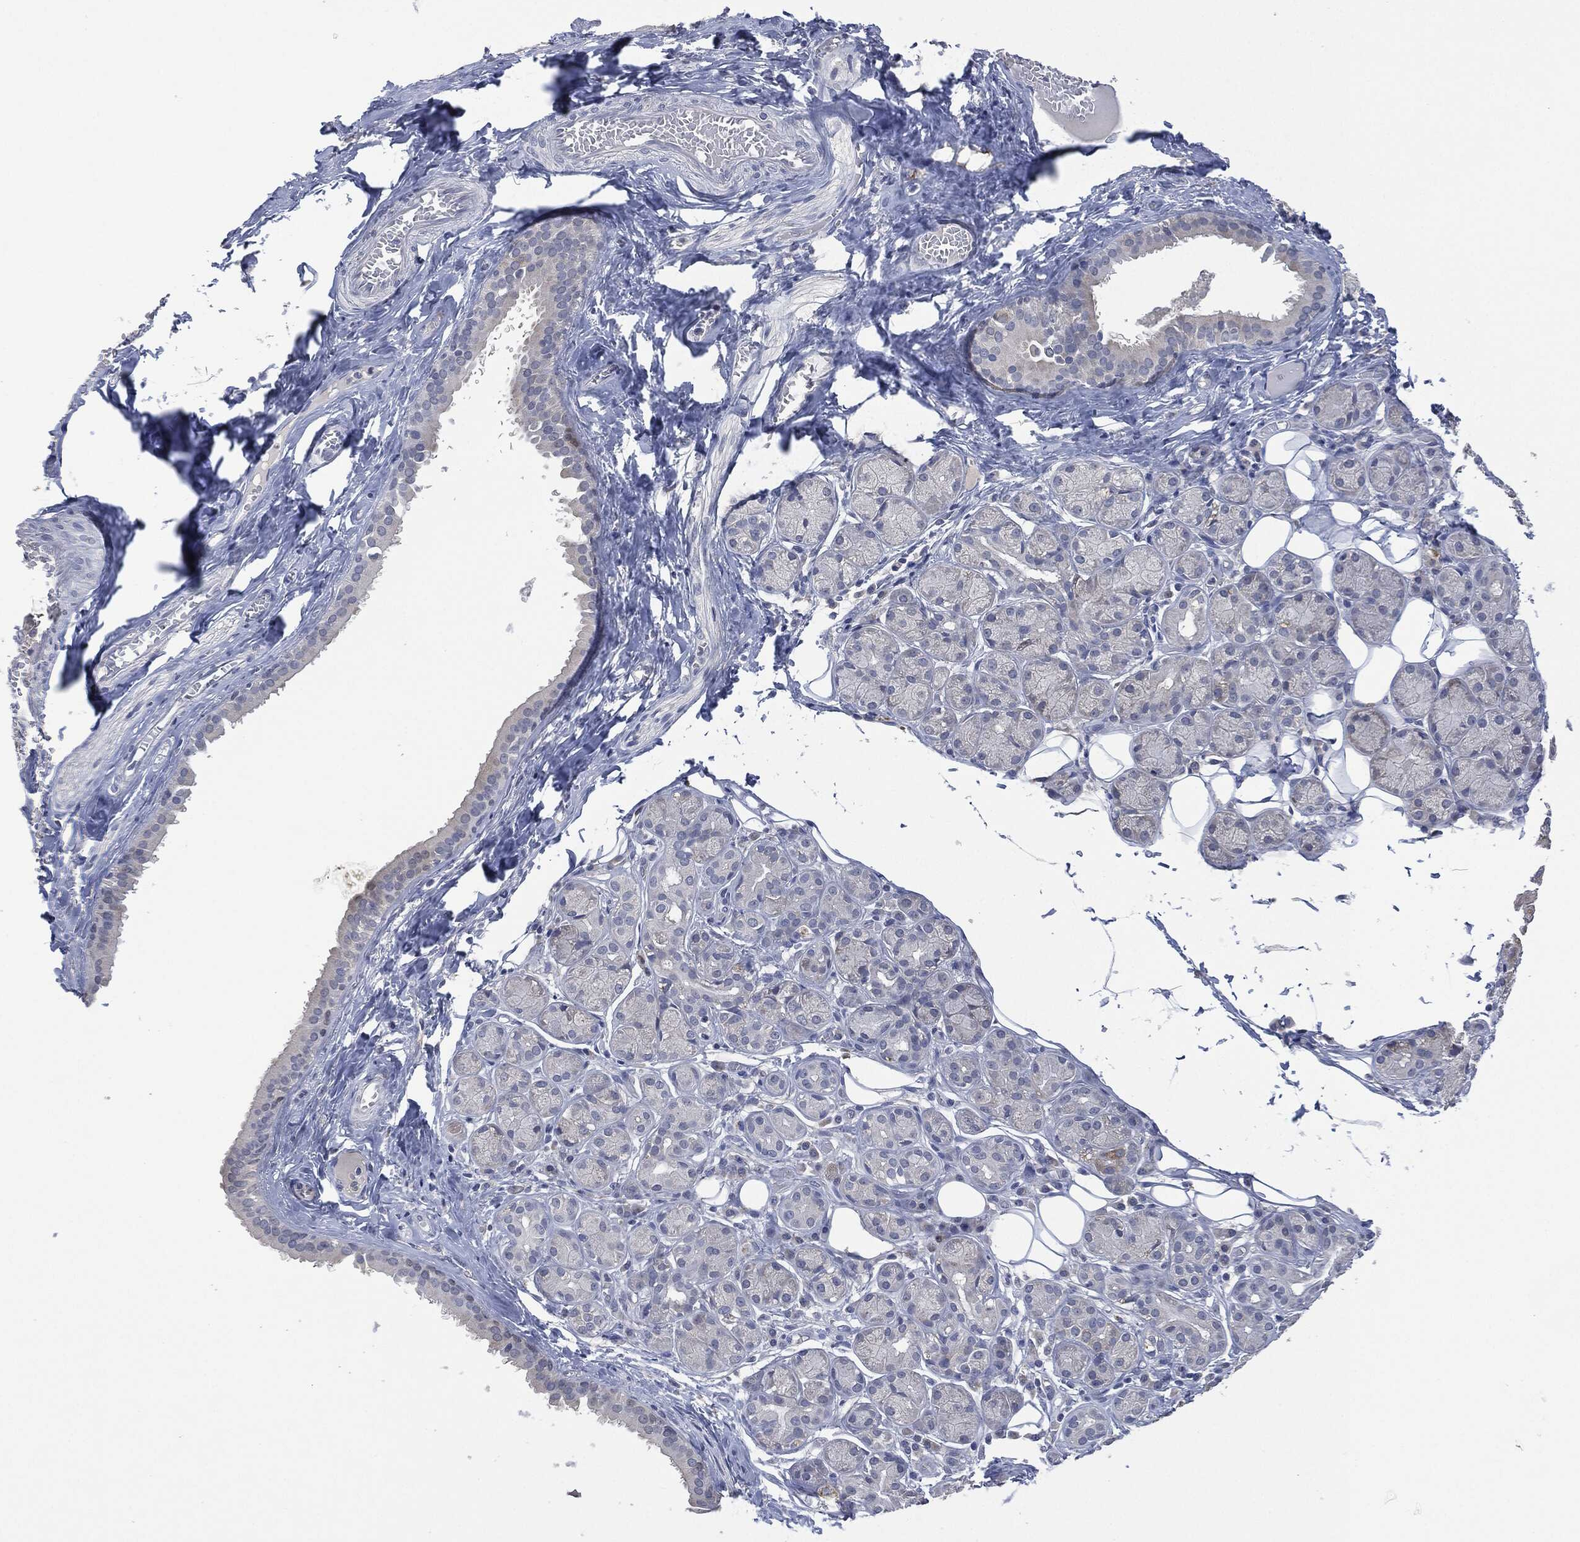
{"staining": {"intensity": "negative", "quantity": "none", "location": "none"}, "tissue": "salivary gland", "cell_type": "Glandular cells", "image_type": "normal", "snomed": [{"axis": "morphology", "description": "Normal tissue, NOS"}, {"axis": "topography", "description": "Salivary gland"}], "caption": "There is no significant positivity in glandular cells of salivary gland. (Brightfield microscopy of DAB (3,3'-diaminobenzidine) IHC at high magnification).", "gene": "IL1RN", "patient": {"sex": "male", "age": 71}}